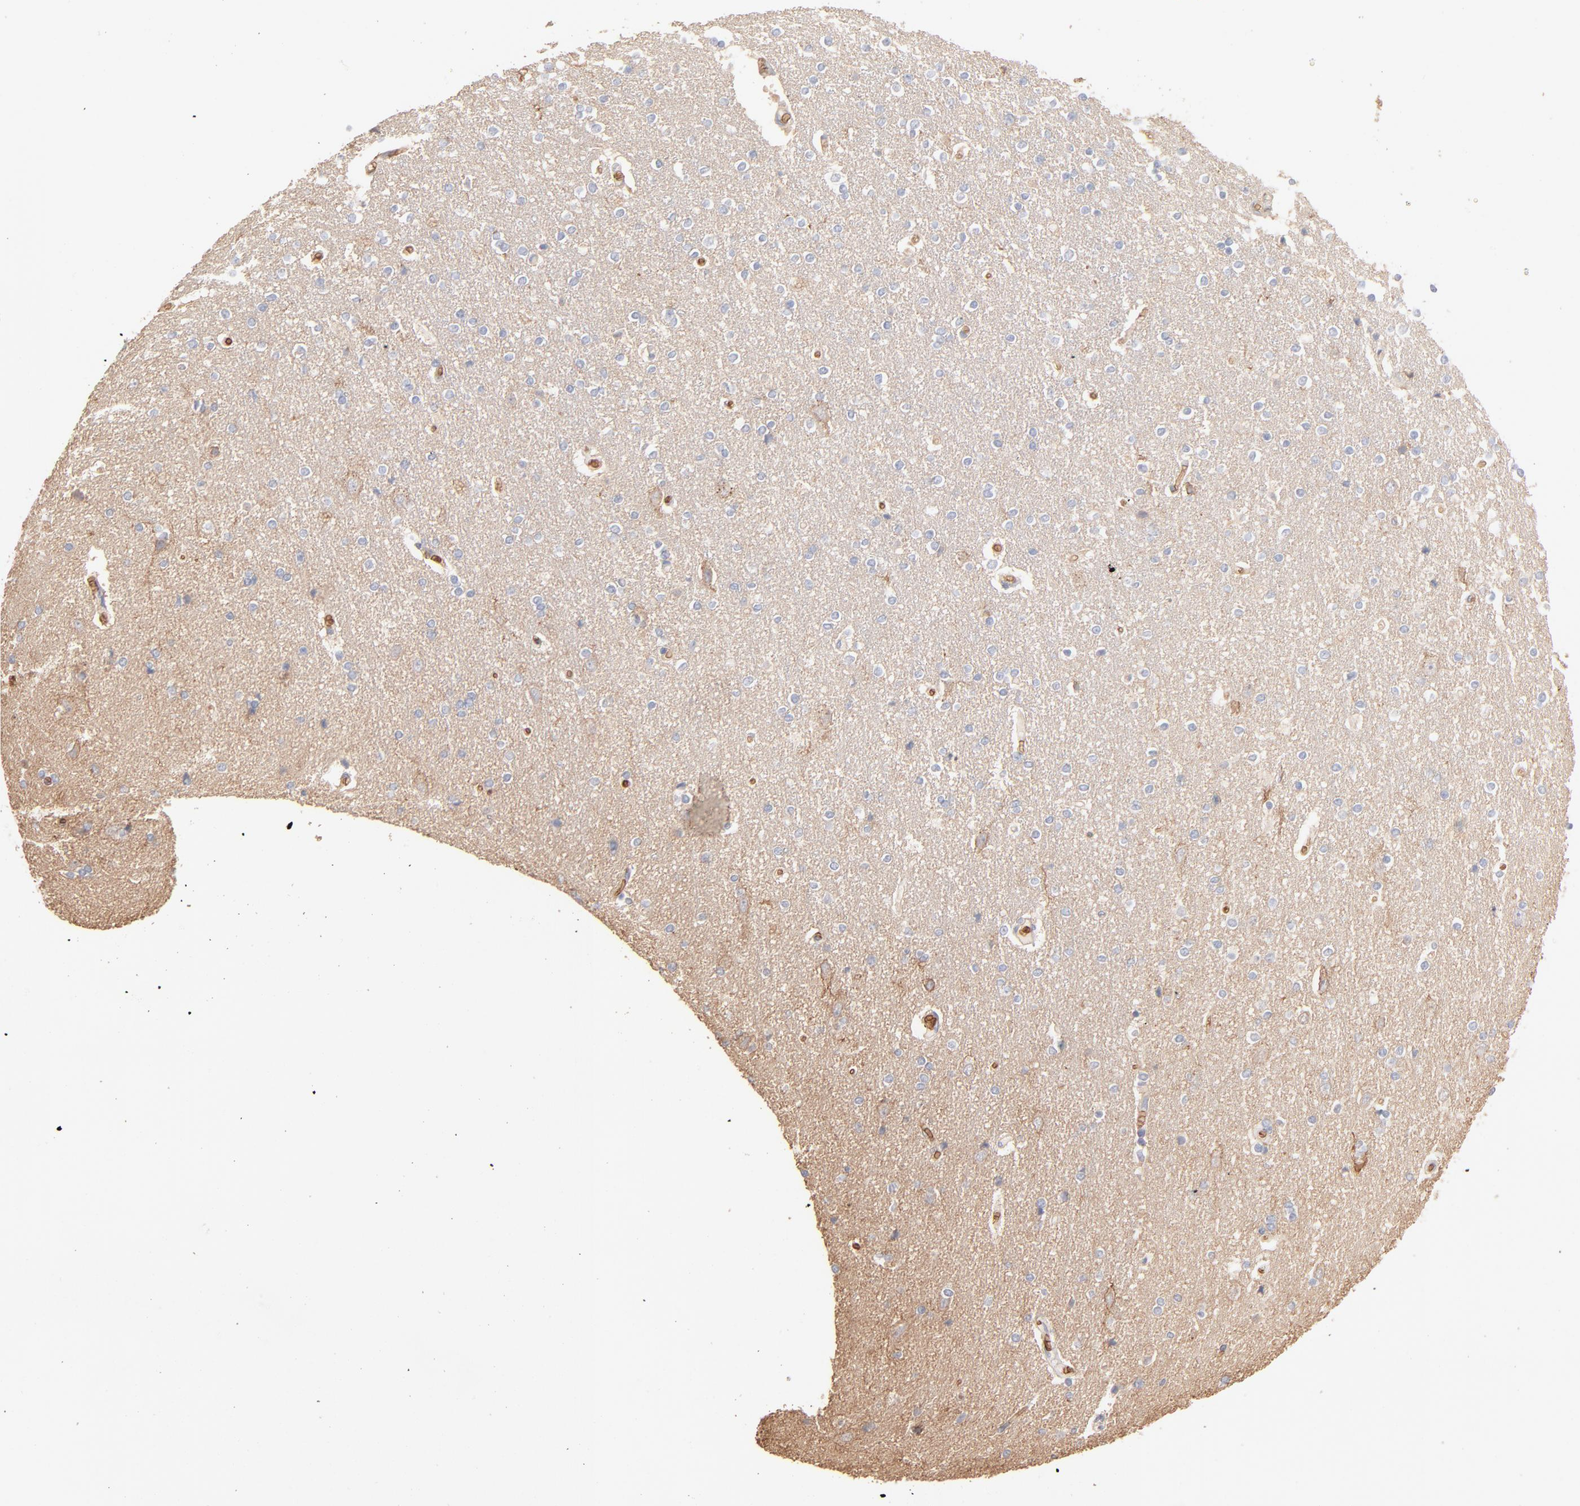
{"staining": {"intensity": "negative", "quantity": "none", "location": "none"}, "tissue": "caudate", "cell_type": "Glial cells", "image_type": "normal", "snomed": [{"axis": "morphology", "description": "Normal tissue, NOS"}, {"axis": "topography", "description": "Lateral ventricle wall"}], "caption": "Immunohistochemistry (IHC) of unremarkable caudate demonstrates no staining in glial cells.", "gene": "SPTB", "patient": {"sex": "female", "age": 54}}